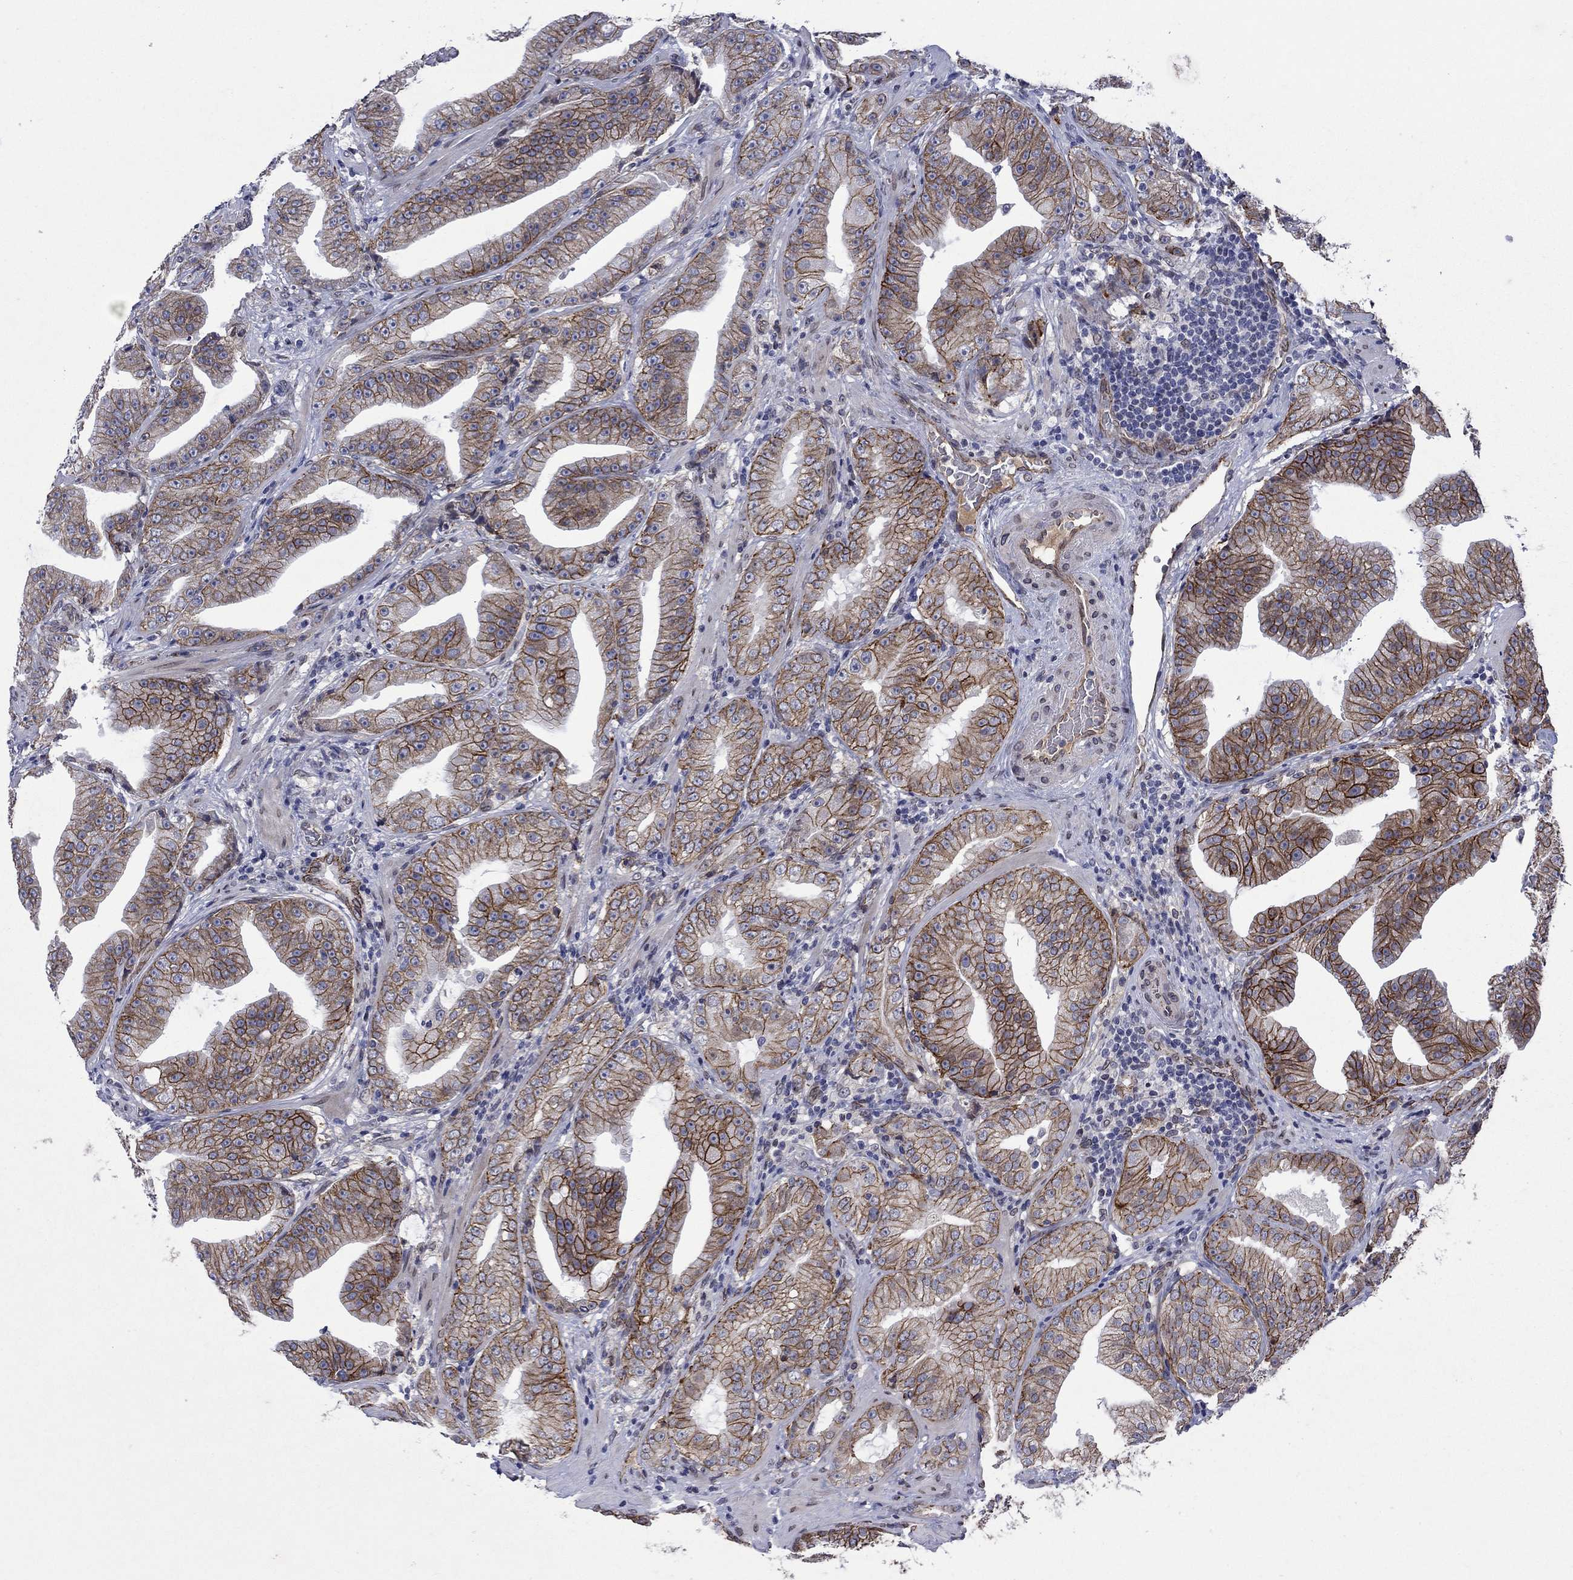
{"staining": {"intensity": "strong", "quantity": ">75%", "location": "cytoplasmic/membranous"}, "tissue": "prostate cancer", "cell_type": "Tumor cells", "image_type": "cancer", "snomed": [{"axis": "morphology", "description": "Adenocarcinoma, Low grade"}, {"axis": "topography", "description": "Prostate"}], "caption": "About >75% of tumor cells in human prostate low-grade adenocarcinoma demonstrate strong cytoplasmic/membranous protein staining as visualized by brown immunohistochemical staining.", "gene": "EMC9", "patient": {"sex": "male", "age": 62}}